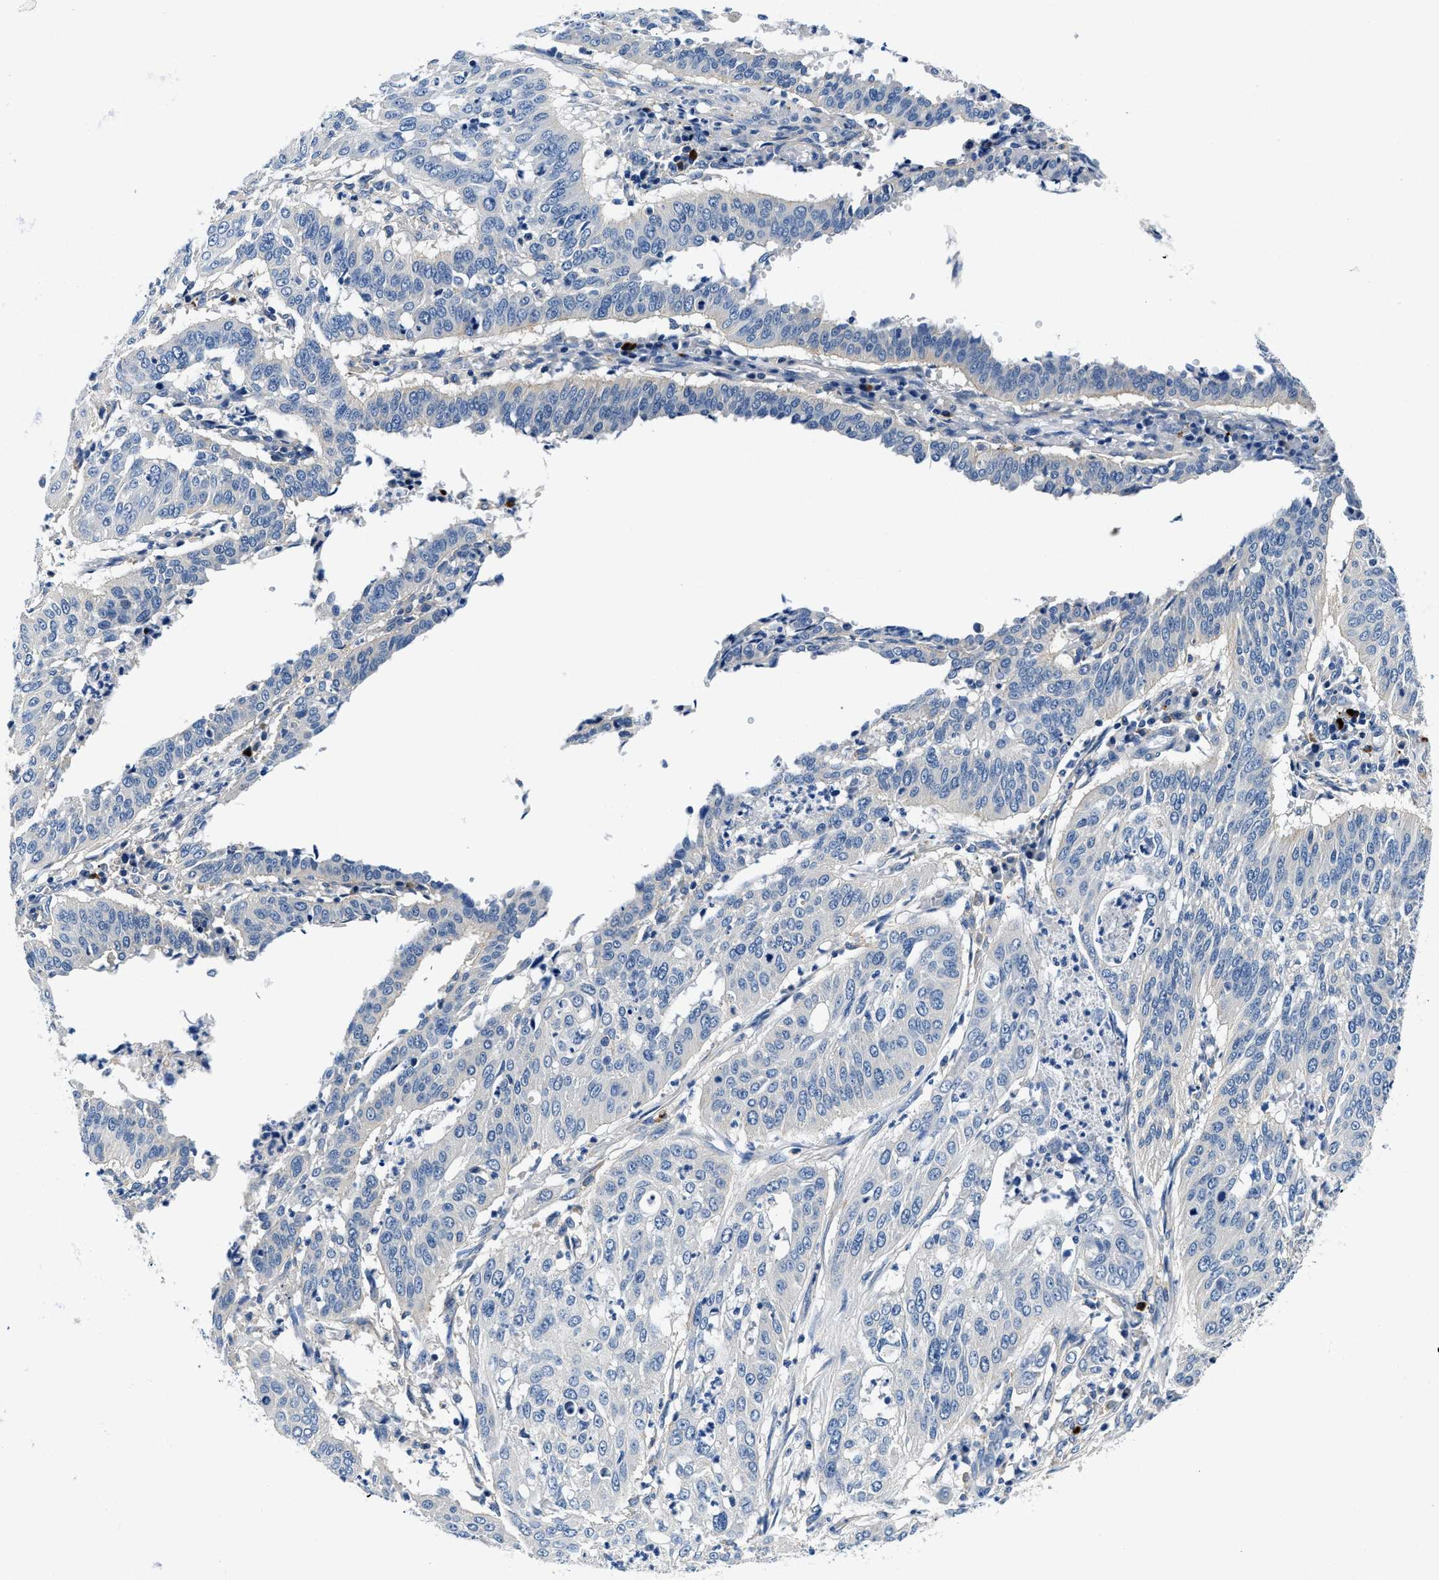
{"staining": {"intensity": "negative", "quantity": "none", "location": "none"}, "tissue": "cervical cancer", "cell_type": "Tumor cells", "image_type": "cancer", "snomed": [{"axis": "morphology", "description": "Normal tissue, NOS"}, {"axis": "morphology", "description": "Squamous cell carcinoma, NOS"}, {"axis": "topography", "description": "Cervix"}], "caption": "High power microscopy photomicrograph of an IHC image of cervical cancer (squamous cell carcinoma), revealing no significant positivity in tumor cells.", "gene": "ZFAND3", "patient": {"sex": "female", "age": 39}}